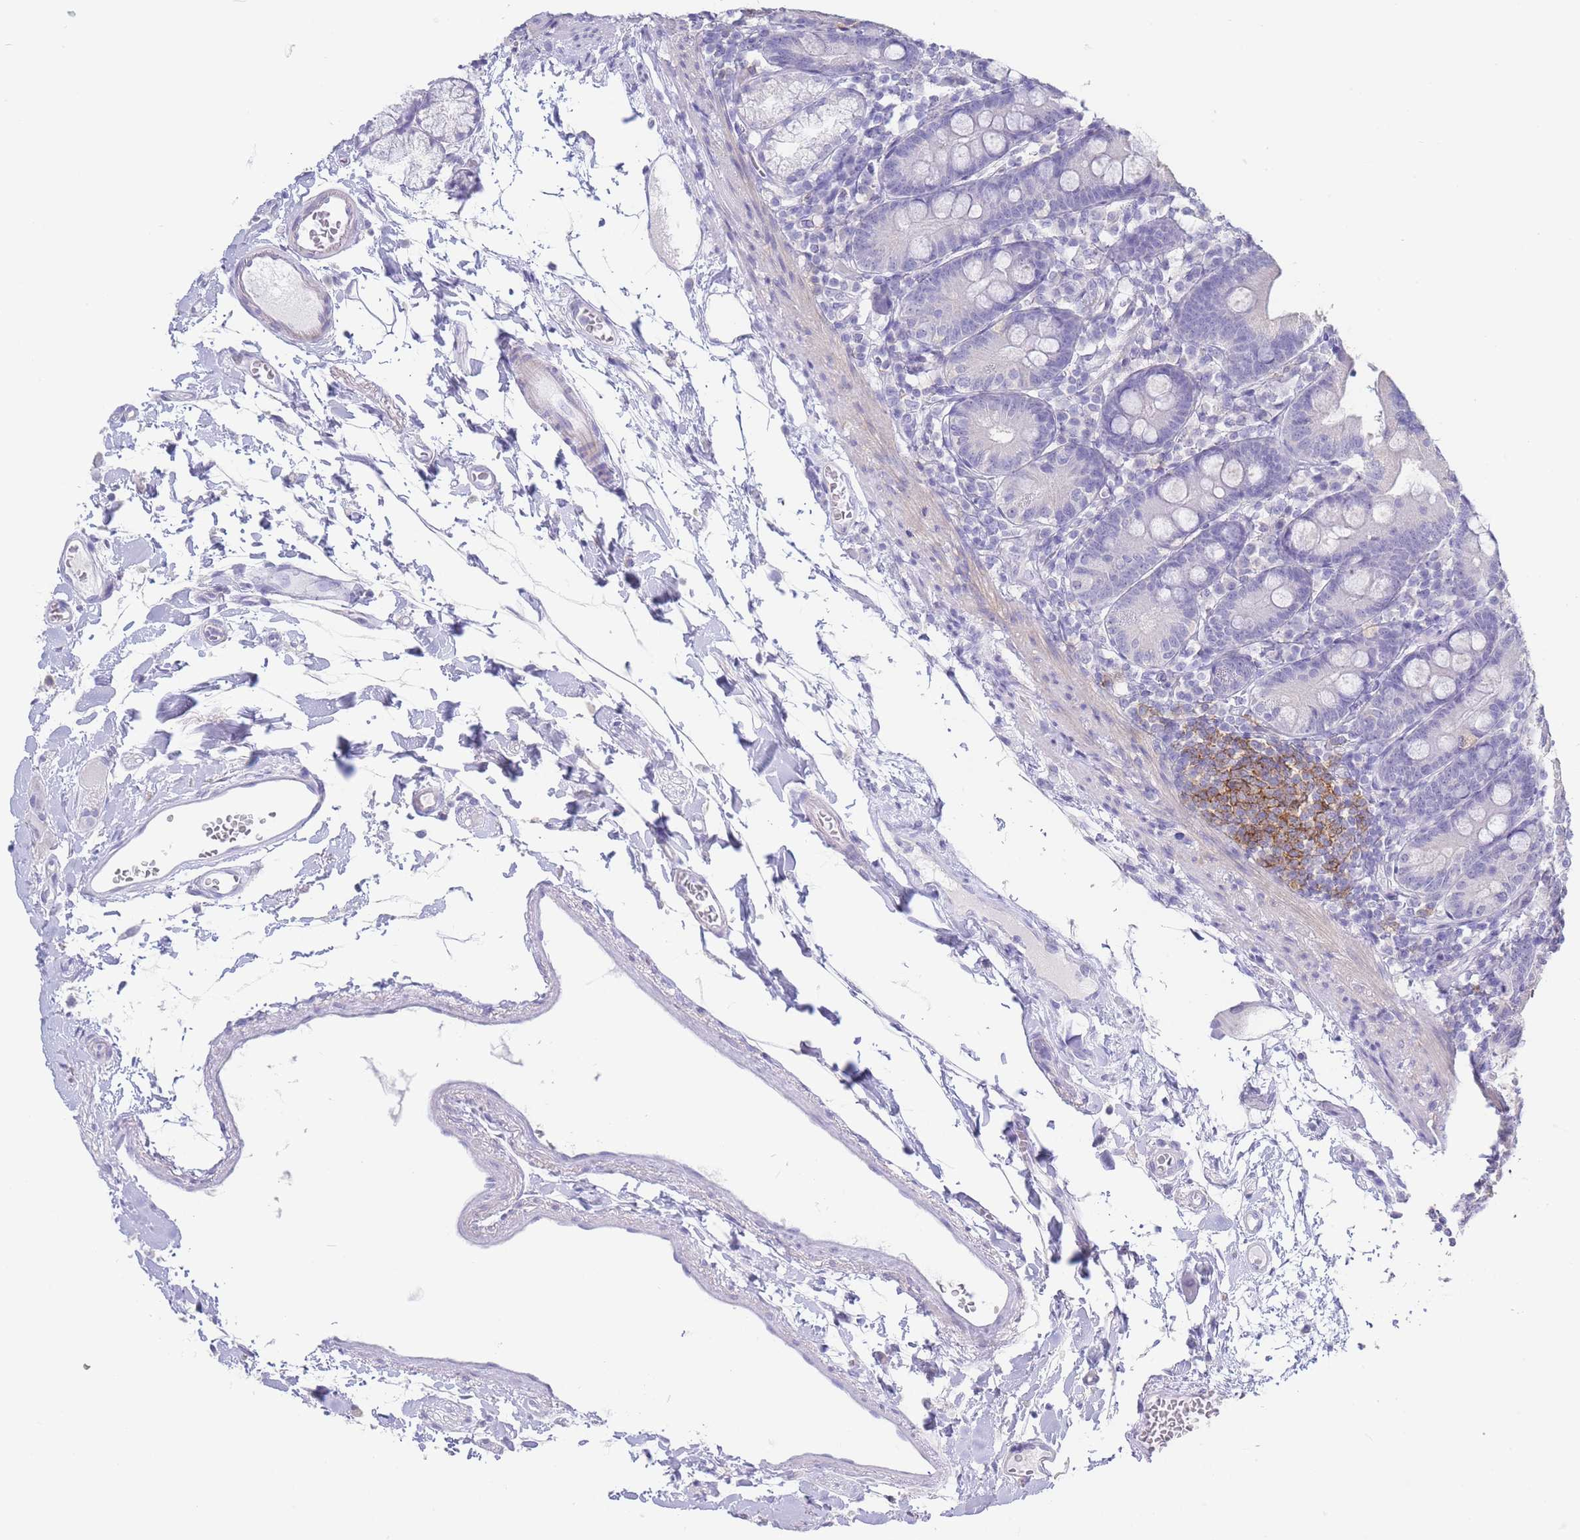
{"staining": {"intensity": "negative", "quantity": "none", "location": "none"}, "tissue": "duodenum", "cell_type": "Glandular cells", "image_type": "normal", "snomed": [{"axis": "morphology", "description": "Normal tissue, NOS"}, {"axis": "topography", "description": "Duodenum"}], "caption": "Immunohistochemistry (IHC) micrograph of benign duodenum: duodenum stained with DAB demonstrates no significant protein staining in glandular cells.", "gene": "CD37", "patient": {"sex": "female", "age": 67}}